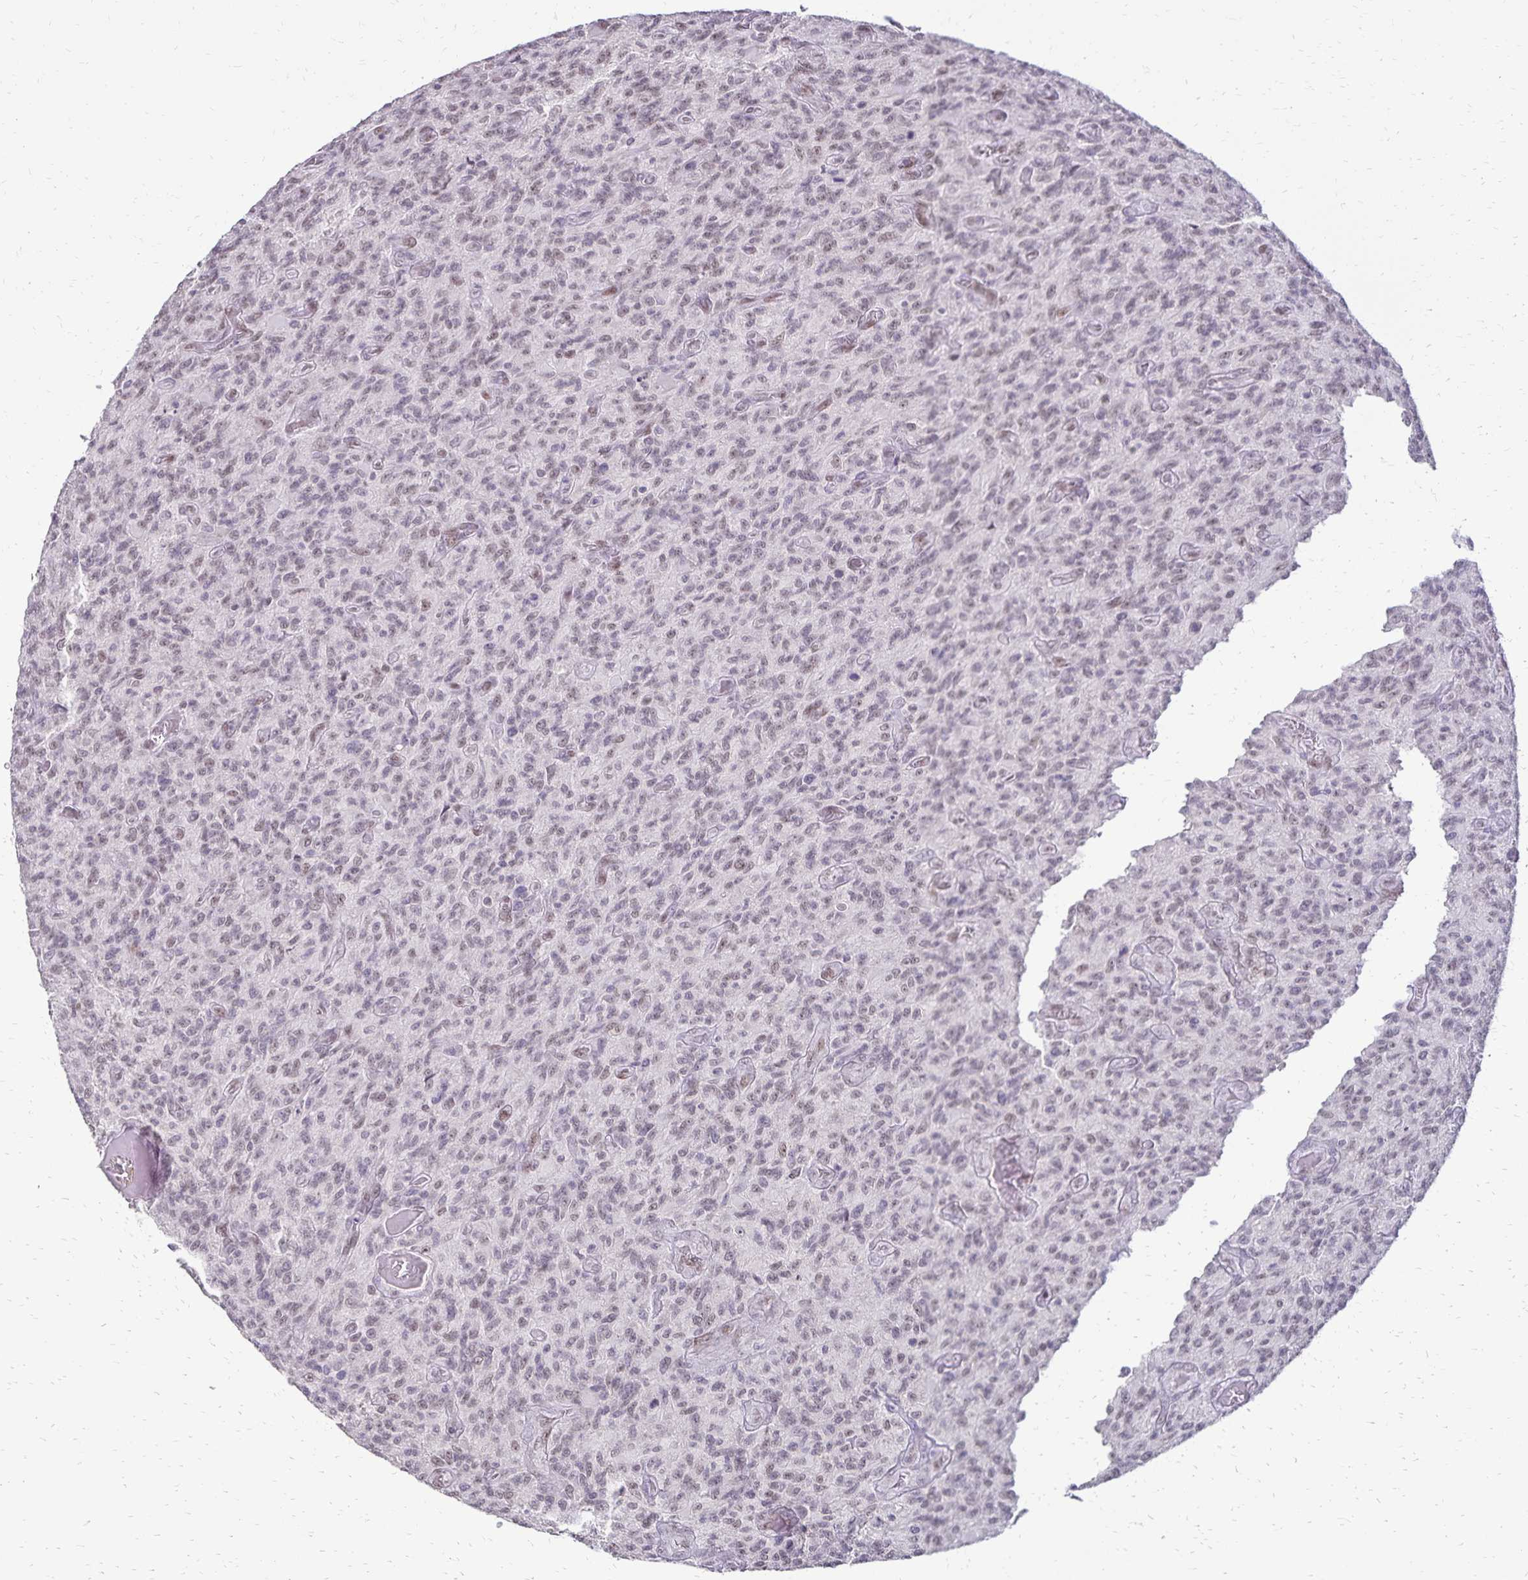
{"staining": {"intensity": "negative", "quantity": "none", "location": "none"}, "tissue": "glioma", "cell_type": "Tumor cells", "image_type": "cancer", "snomed": [{"axis": "morphology", "description": "Glioma, malignant, High grade"}, {"axis": "topography", "description": "Brain"}], "caption": "Glioma was stained to show a protein in brown. There is no significant expression in tumor cells.", "gene": "POLB", "patient": {"sex": "male", "age": 61}}